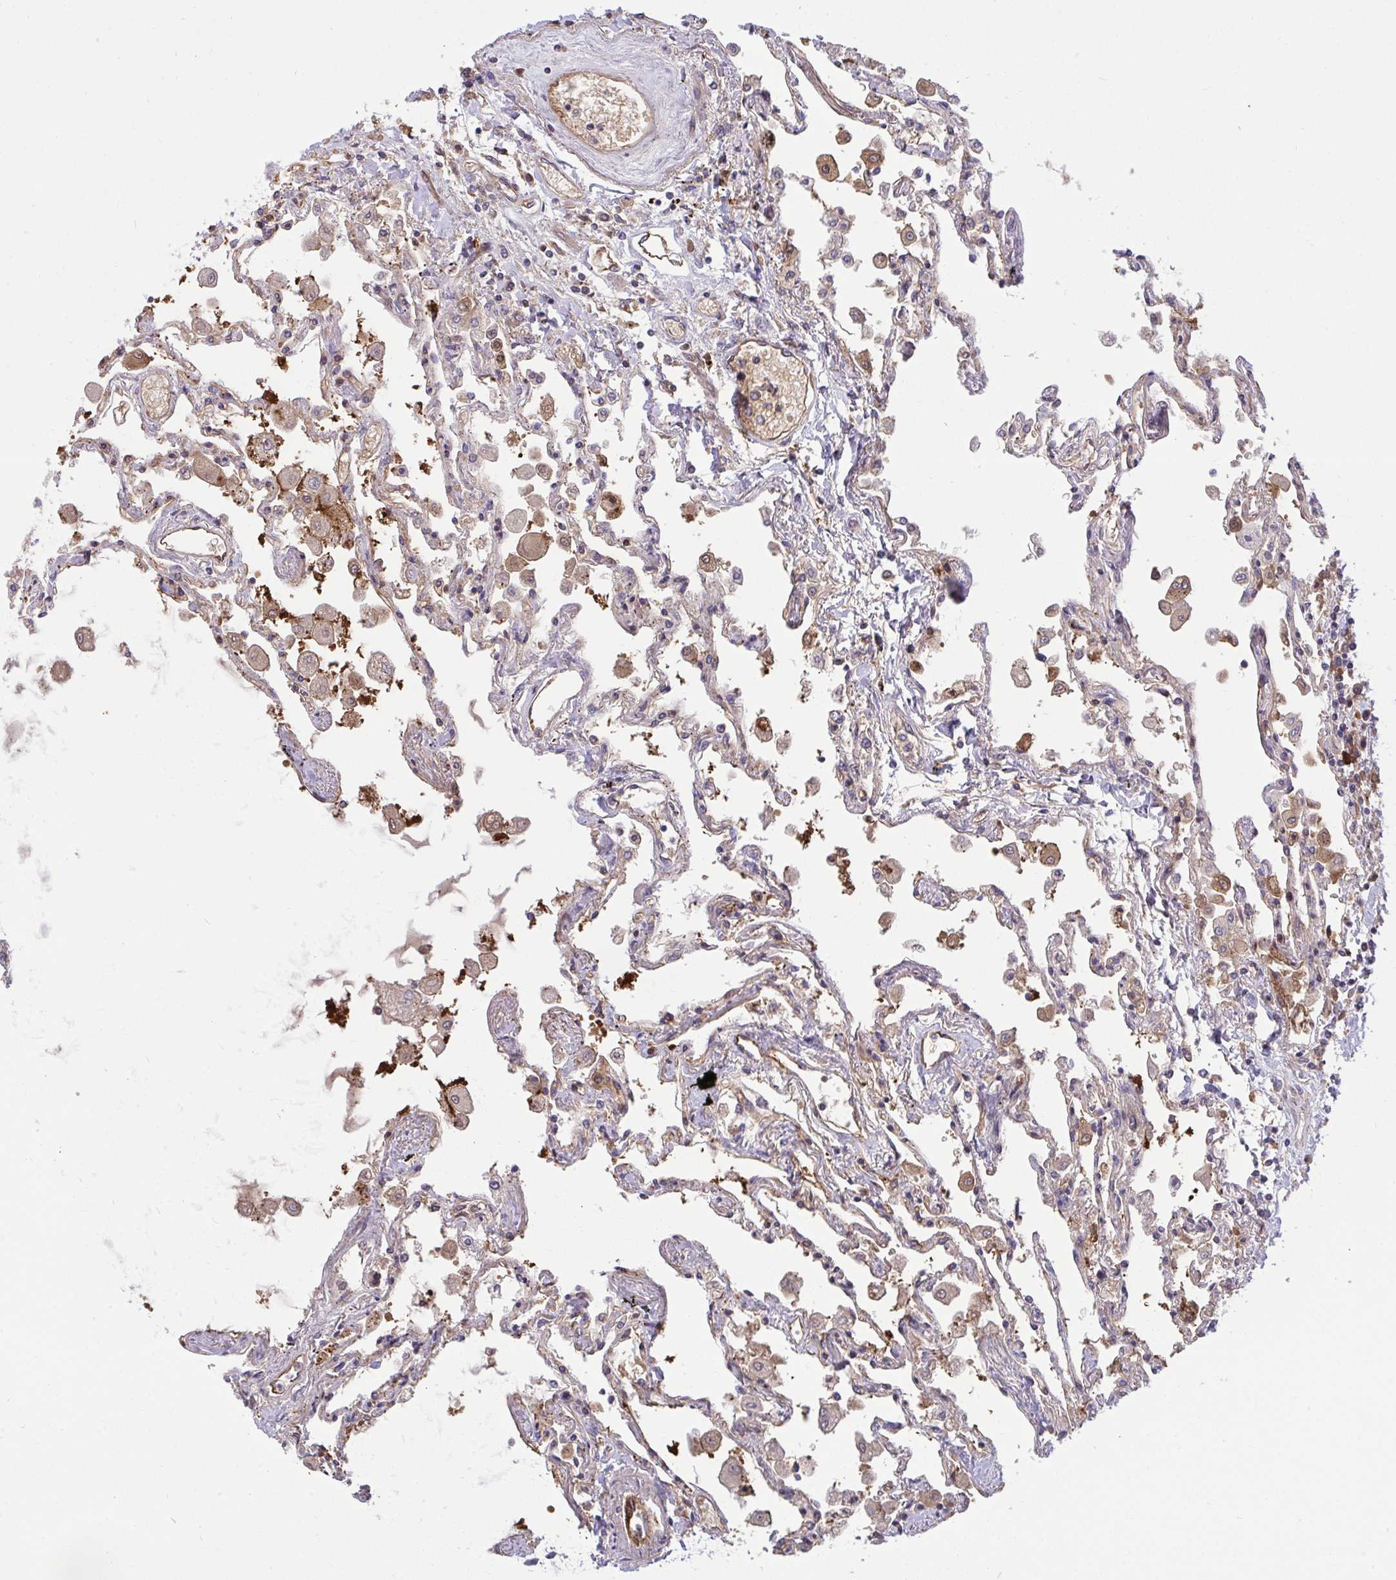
{"staining": {"intensity": "negative", "quantity": "none", "location": "none"}, "tissue": "lung", "cell_type": "Alveolar cells", "image_type": "normal", "snomed": [{"axis": "morphology", "description": "Normal tissue, NOS"}, {"axis": "morphology", "description": "Adenocarcinoma, NOS"}, {"axis": "topography", "description": "Cartilage tissue"}, {"axis": "topography", "description": "Lung"}], "caption": "Immunohistochemistry of unremarkable lung demonstrates no expression in alveolar cells. (DAB (3,3'-diaminobenzidine) immunohistochemistry (IHC) visualized using brightfield microscopy, high magnification).", "gene": "F2", "patient": {"sex": "female", "age": 67}}